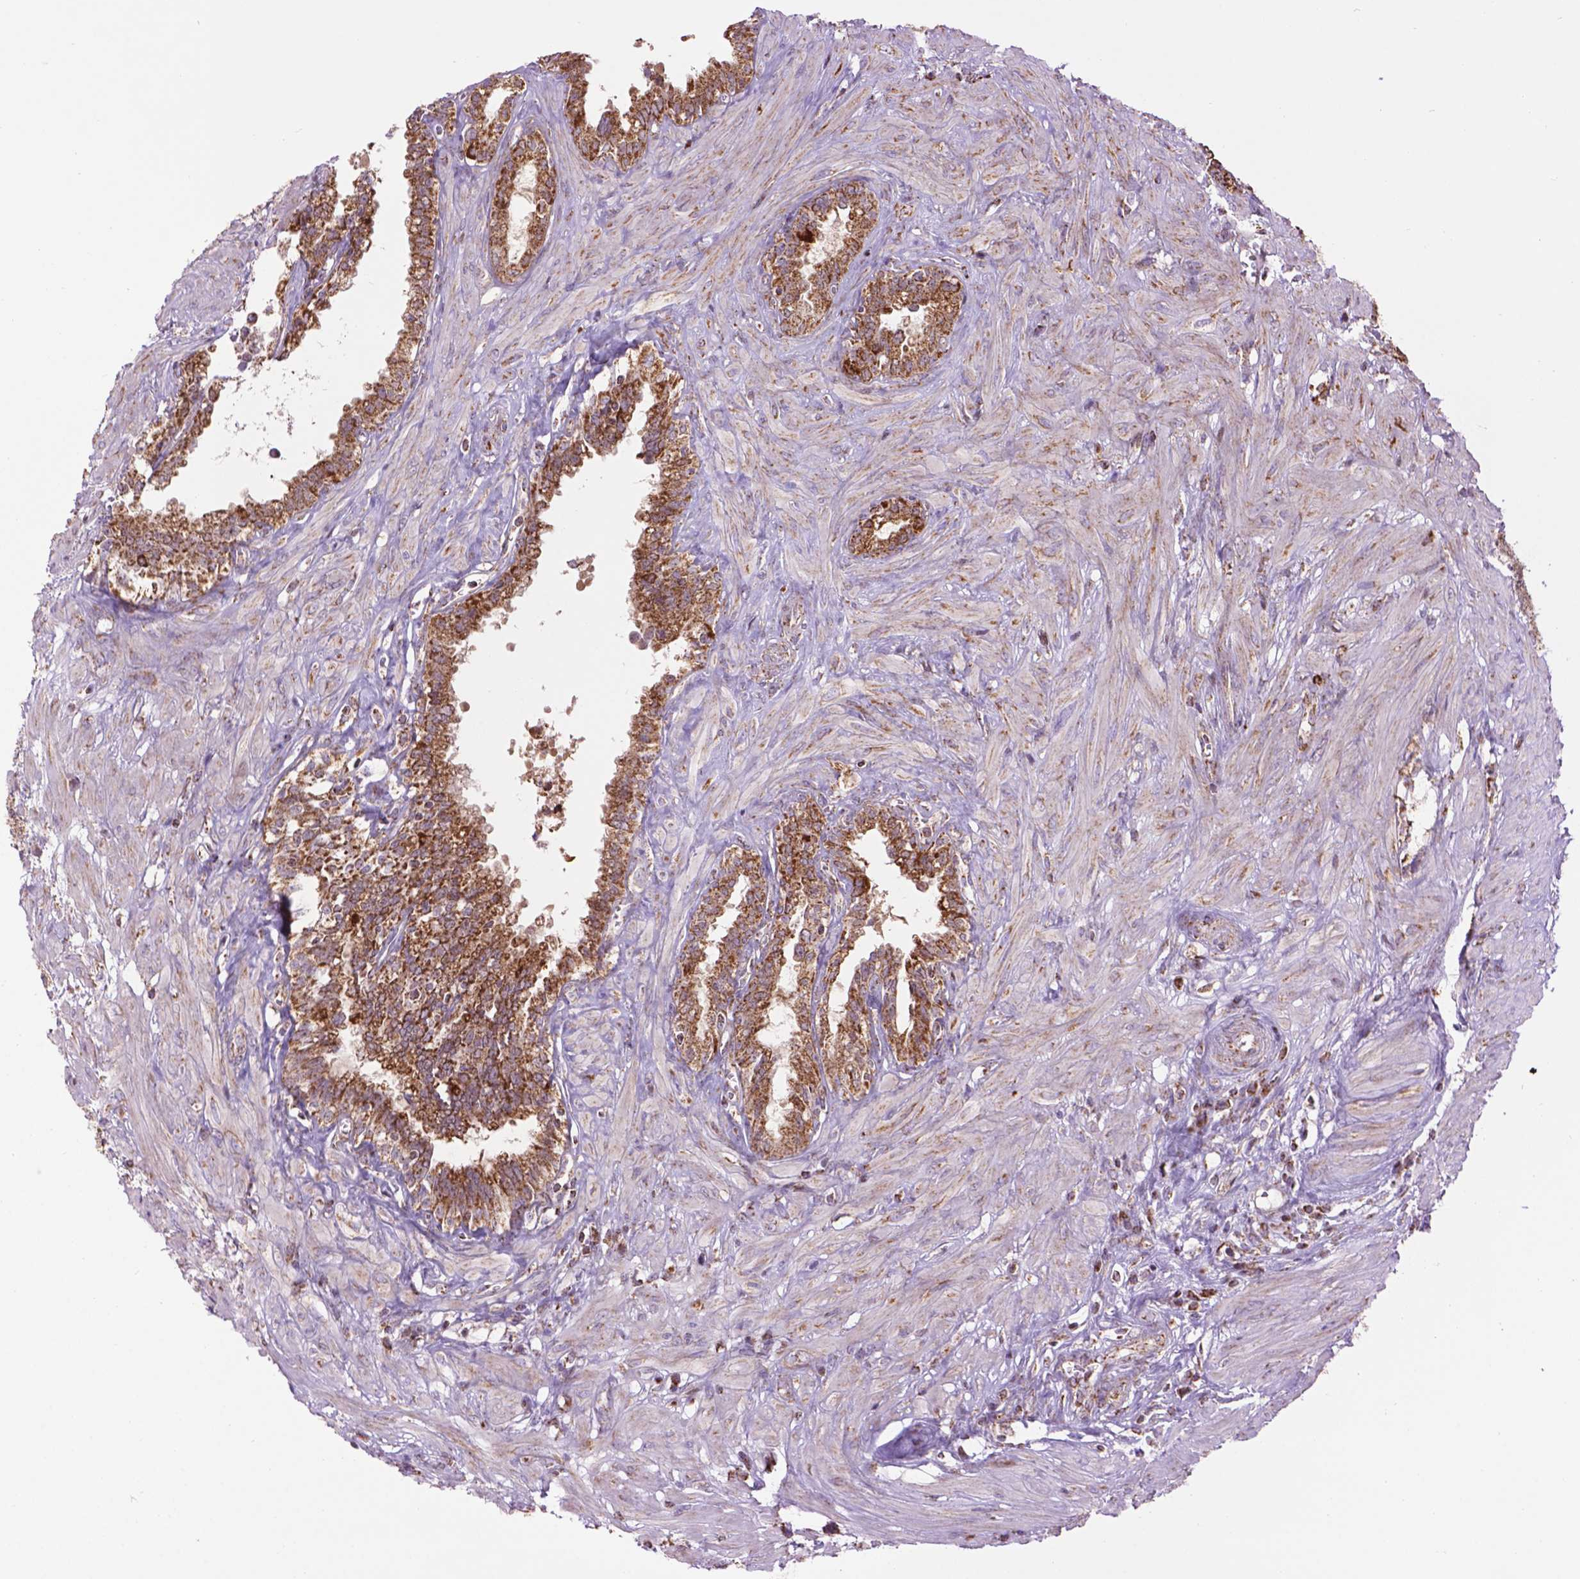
{"staining": {"intensity": "strong", "quantity": ">75%", "location": "cytoplasmic/membranous"}, "tissue": "seminal vesicle", "cell_type": "Glandular cells", "image_type": "normal", "snomed": [{"axis": "morphology", "description": "Normal tissue, NOS"}, {"axis": "morphology", "description": "Urothelial carcinoma, NOS"}, {"axis": "topography", "description": "Urinary bladder"}, {"axis": "topography", "description": "Seminal veicle"}], "caption": "Immunohistochemistry (IHC) of normal human seminal vesicle demonstrates high levels of strong cytoplasmic/membranous staining in approximately >75% of glandular cells.", "gene": "PYCR3", "patient": {"sex": "male", "age": 76}}